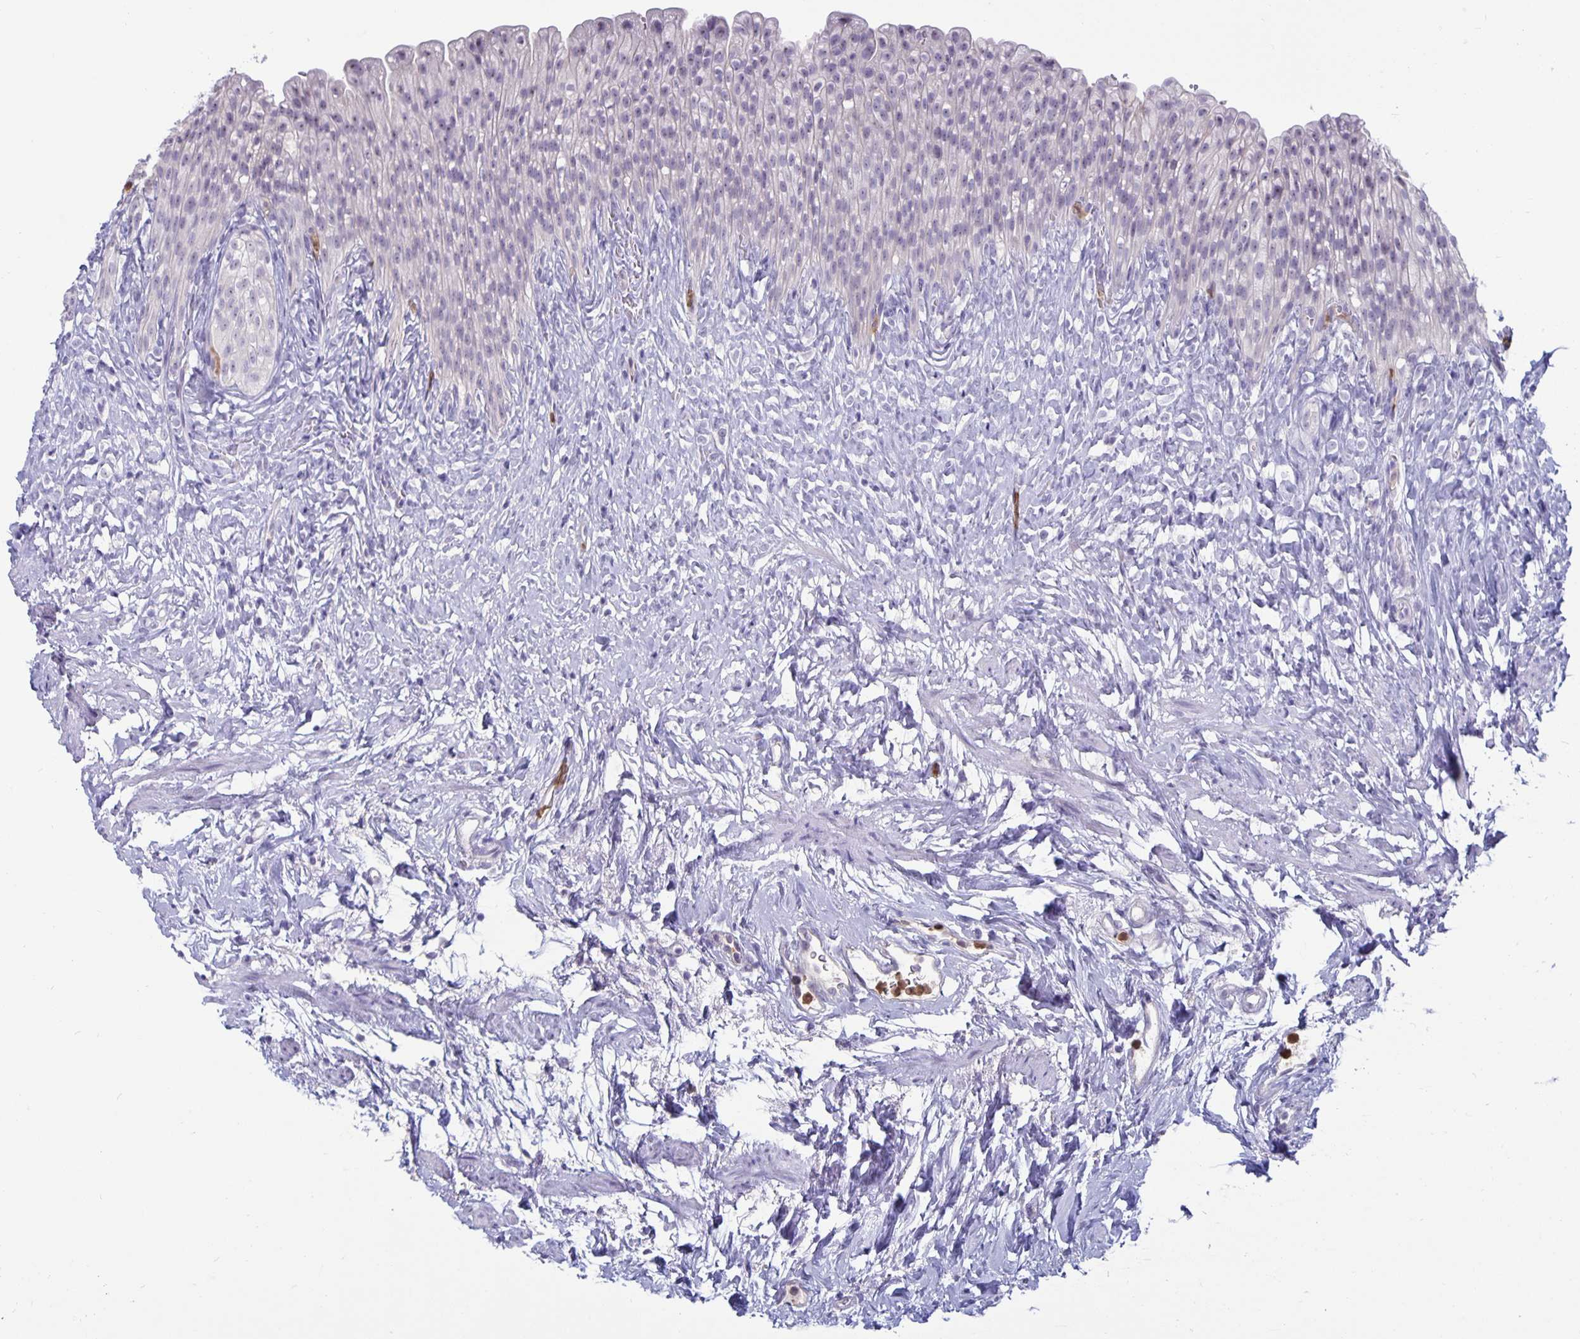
{"staining": {"intensity": "negative", "quantity": "none", "location": "none"}, "tissue": "urinary bladder", "cell_type": "Urothelial cells", "image_type": "normal", "snomed": [{"axis": "morphology", "description": "Normal tissue, NOS"}, {"axis": "topography", "description": "Urinary bladder"}, {"axis": "topography", "description": "Prostate"}], "caption": "The image exhibits no staining of urothelial cells in unremarkable urinary bladder.", "gene": "PLCB3", "patient": {"sex": "male", "age": 76}}